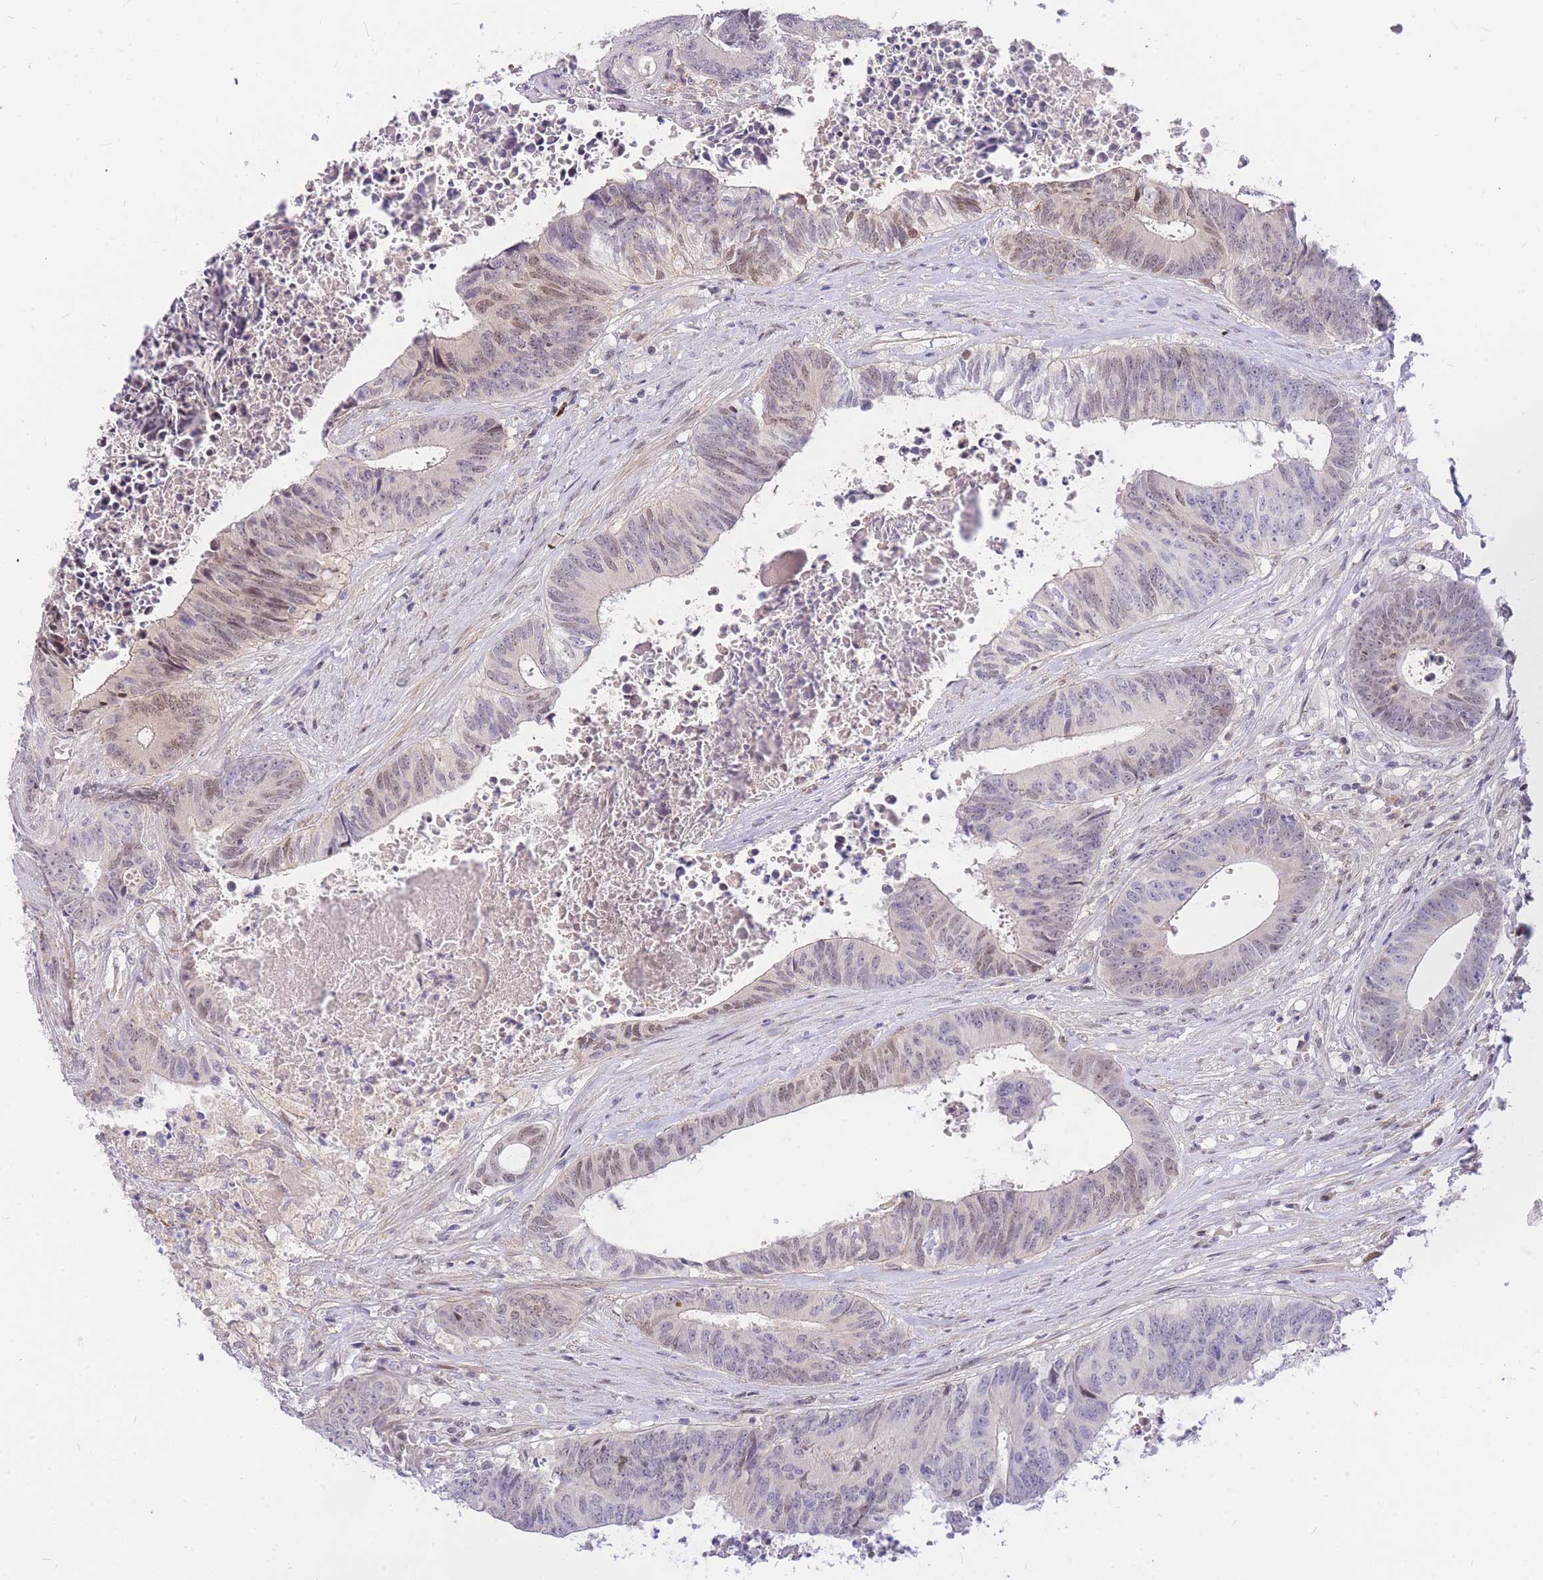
{"staining": {"intensity": "weak", "quantity": "25%-75%", "location": "nuclear"}, "tissue": "colorectal cancer", "cell_type": "Tumor cells", "image_type": "cancer", "snomed": [{"axis": "morphology", "description": "Adenocarcinoma, NOS"}, {"axis": "topography", "description": "Rectum"}], "caption": "Protein expression analysis of human colorectal adenocarcinoma reveals weak nuclear expression in approximately 25%-75% of tumor cells.", "gene": "TLE2", "patient": {"sex": "male", "age": 72}}